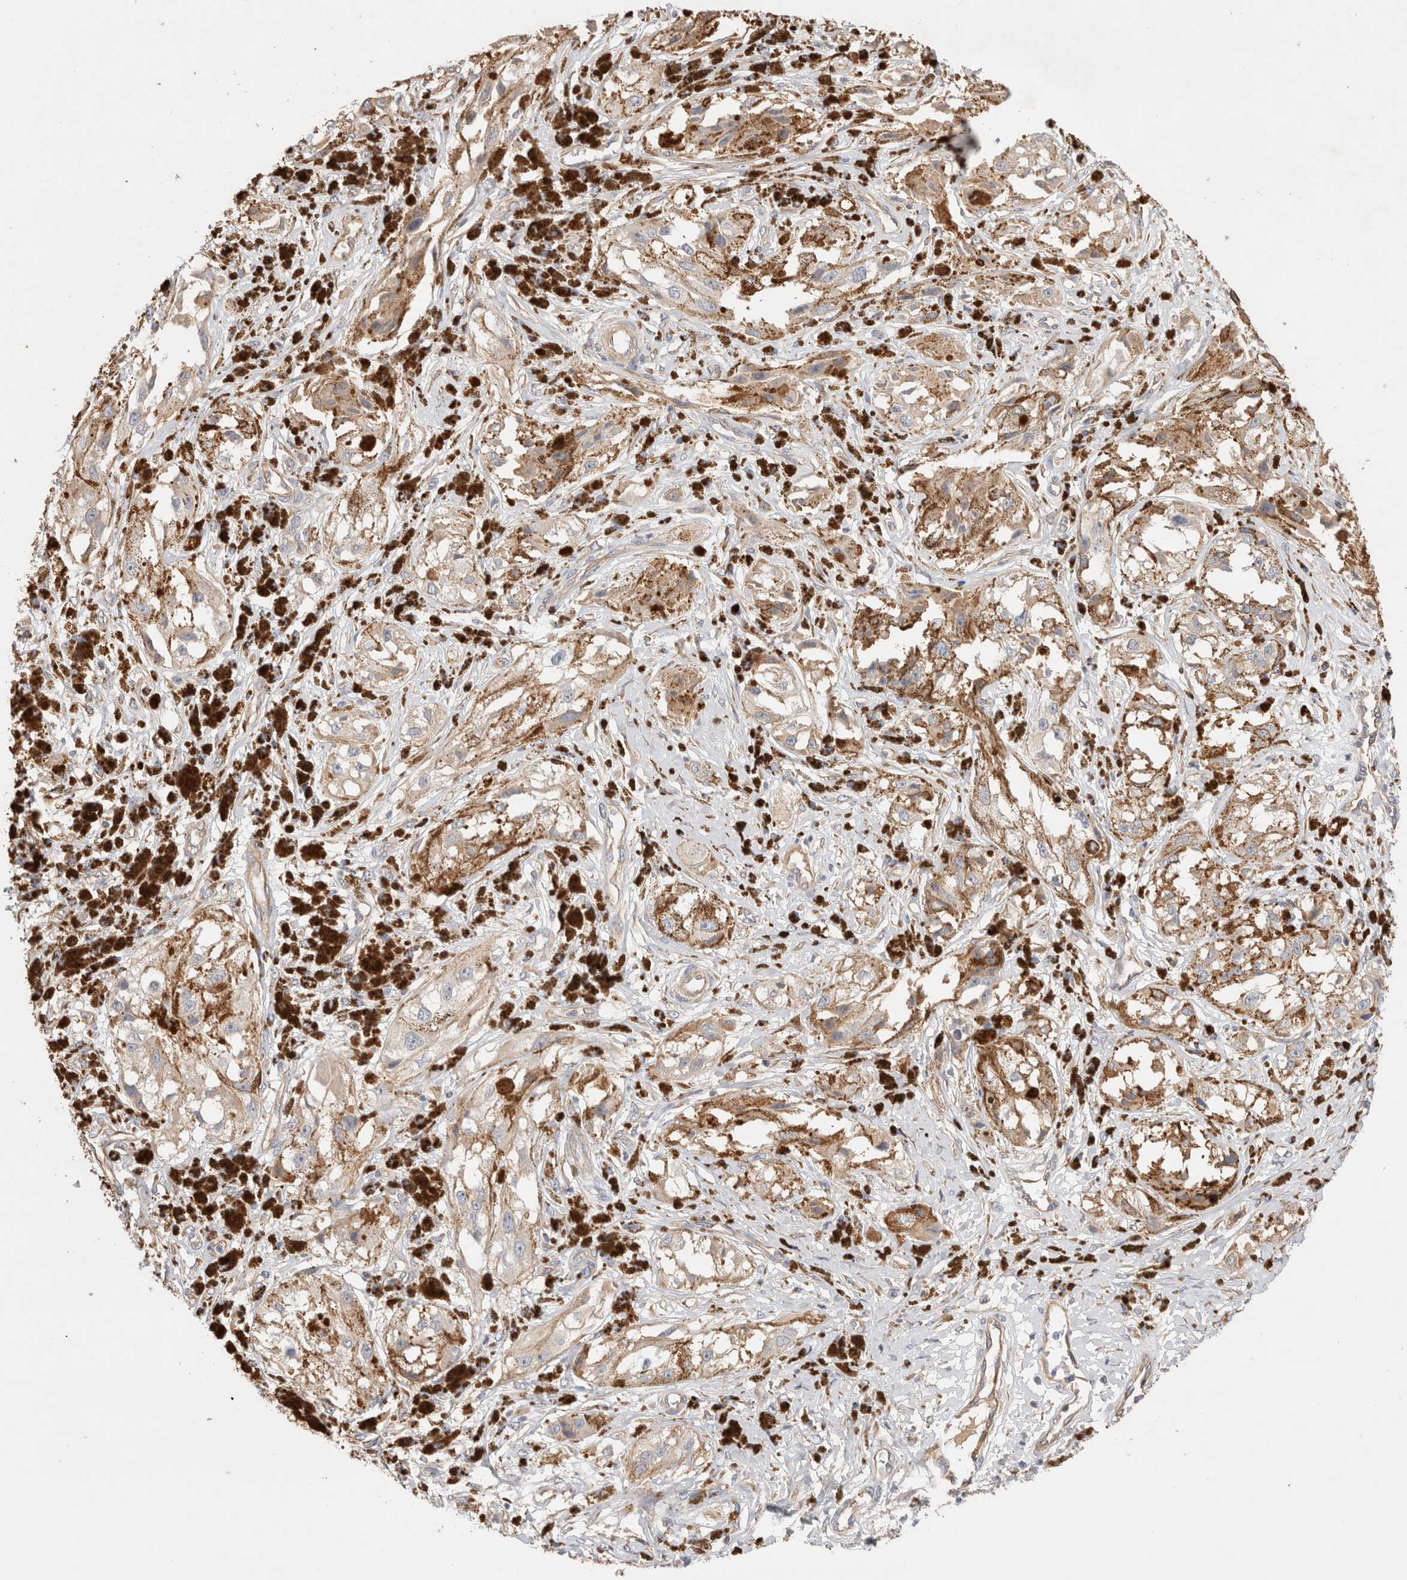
{"staining": {"intensity": "negative", "quantity": "none", "location": "none"}, "tissue": "melanoma", "cell_type": "Tumor cells", "image_type": "cancer", "snomed": [{"axis": "morphology", "description": "Malignant melanoma, NOS"}, {"axis": "topography", "description": "Skin"}], "caption": "Immunohistochemistry (IHC) micrograph of malignant melanoma stained for a protein (brown), which reveals no expression in tumor cells.", "gene": "PROS1", "patient": {"sex": "male", "age": 88}}